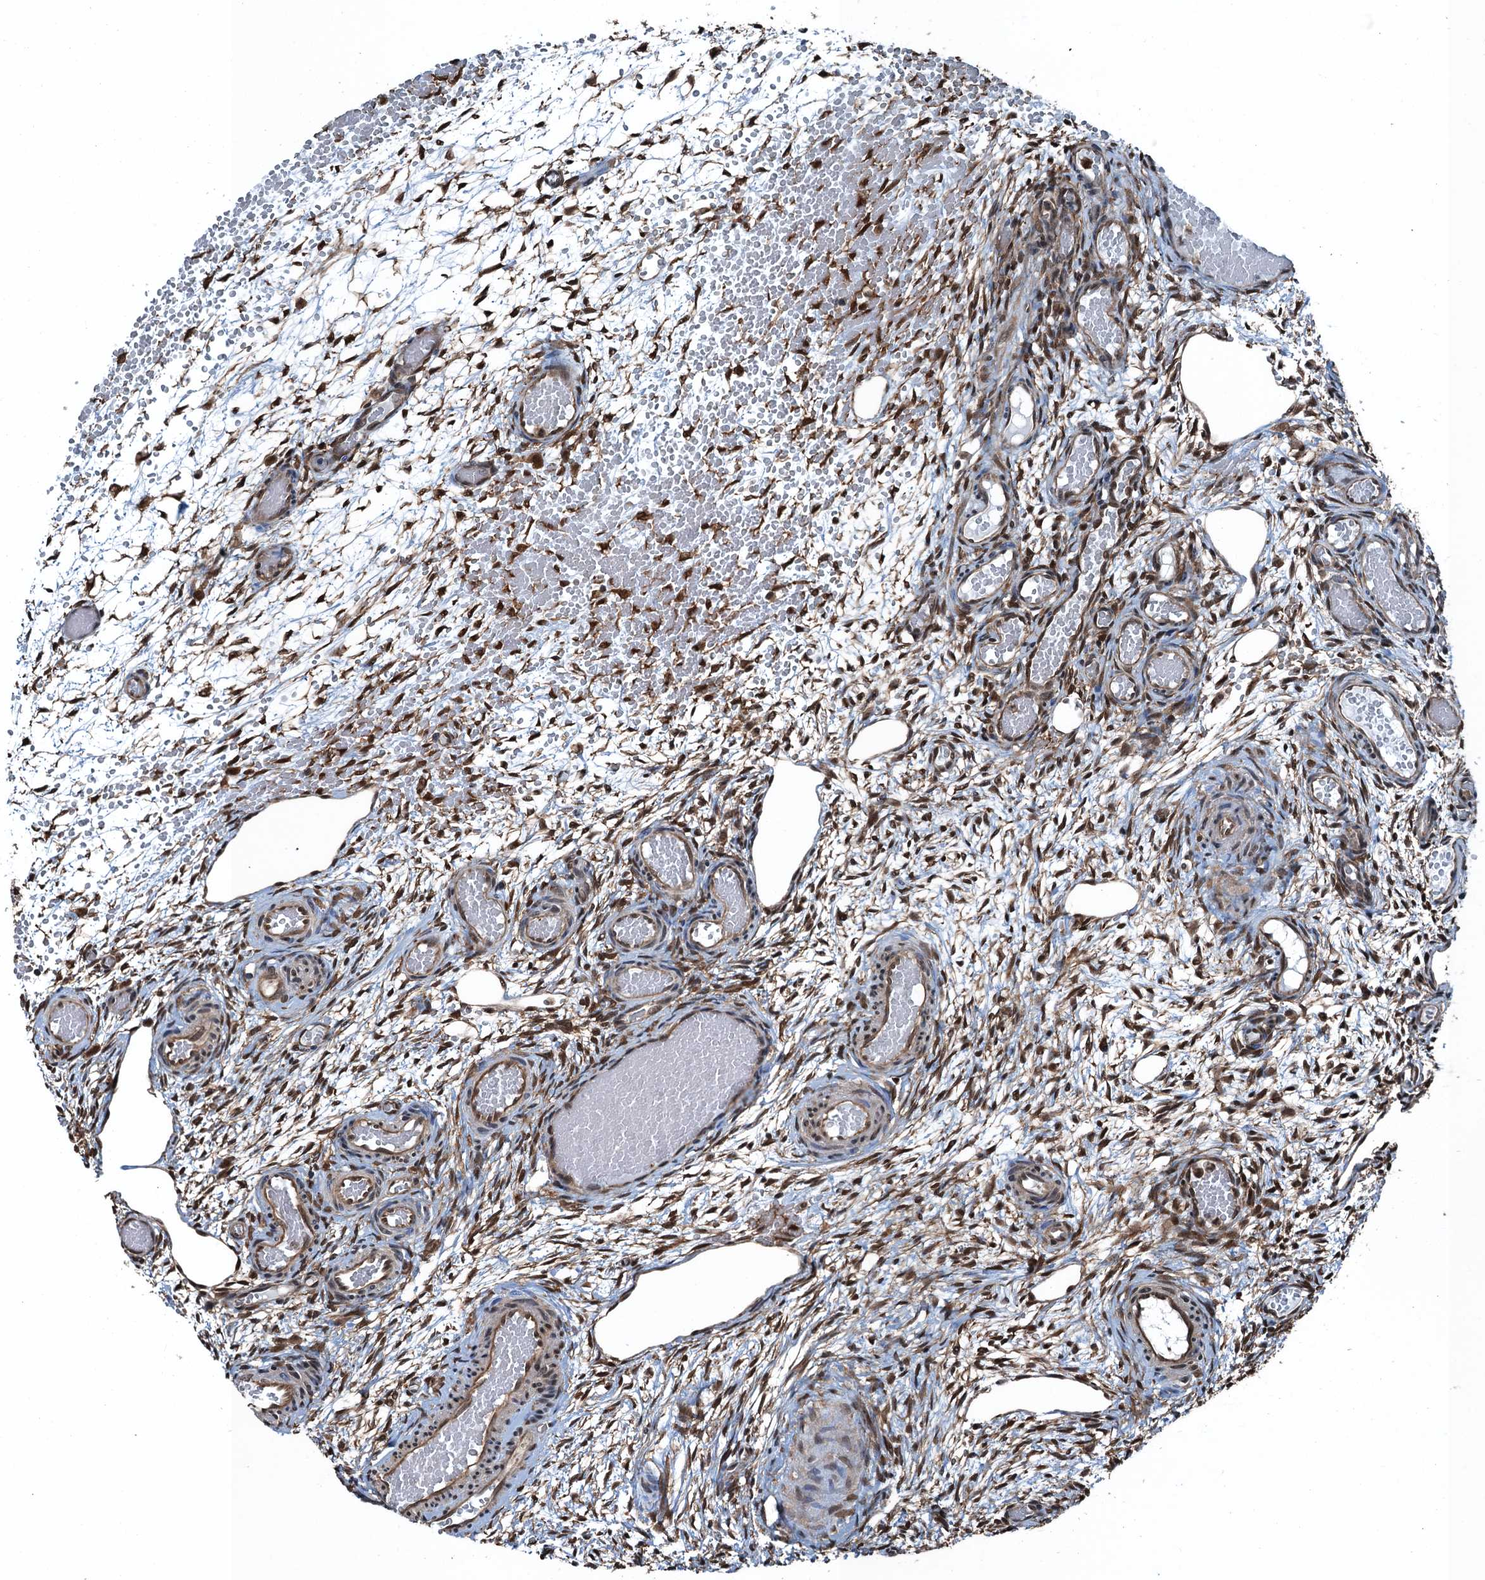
{"staining": {"intensity": "moderate", "quantity": ">75%", "location": "cytoplasmic/membranous"}, "tissue": "ovary", "cell_type": "Follicle cells", "image_type": "normal", "snomed": [{"axis": "morphology", "description": "Adenocarcinoma, NOS"}, {"axis": "topography", "description": "Endometrium"}], "caption": "High-power microscopy captured an immunohistochemistry histopathology image of unremarkable ovary, revealing moderate cytoplasmic/membranous positivity in approximately >75% of follicle cells. The staining is performed using DAB (3,3'-diaminobenzidine) brown chromogen to label protein expression. The nuclei are counter-stained blue using hematoxylin.", "gene": "RNH1", "patient": {"sex": "female", "age": 32}}